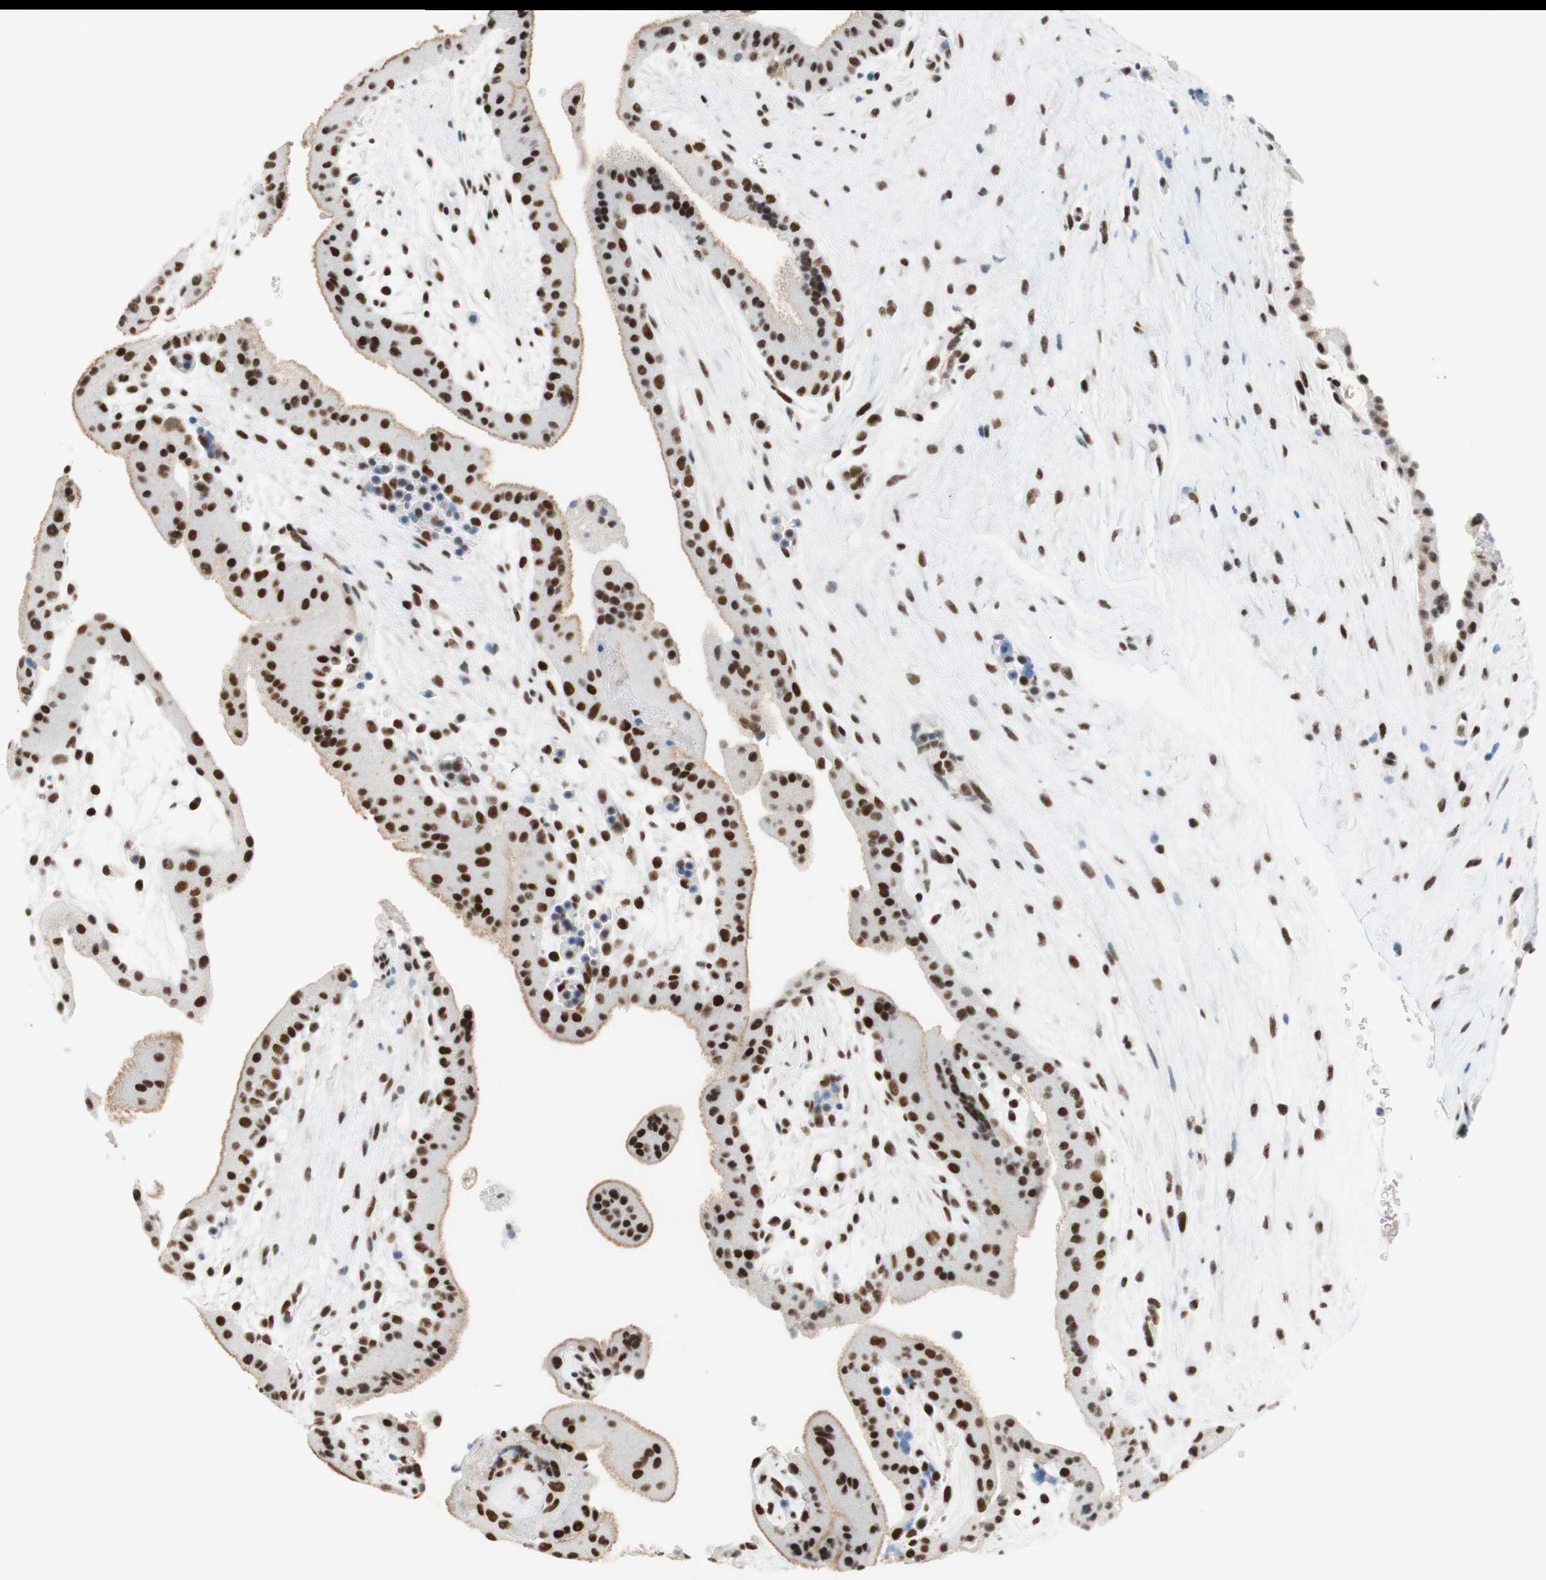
{"staining": {"intensity": "strong", "quantity": ">75%", "location": "nuclear"}, "tissue": "placenta", "cell_type": "Decidual cells", "image_type": "normal", "snomed": [{"axis": "morphology", "description": "Normal tissue, NOS"}, {"axis": "topography", "description": "Placenta"}], "caption": "IHC (DAB) staining of normal human placenta exhibits strong nuclear protein expression in approximately >75% of decidual cells. The staining was performed using DAB to visualize the protein expression in brown, while the nuclei were stained in blue with hematoxylin (Magnification: 20x).", "gene": "RNF20", "patient": {"sex": "female", "age": 19}}